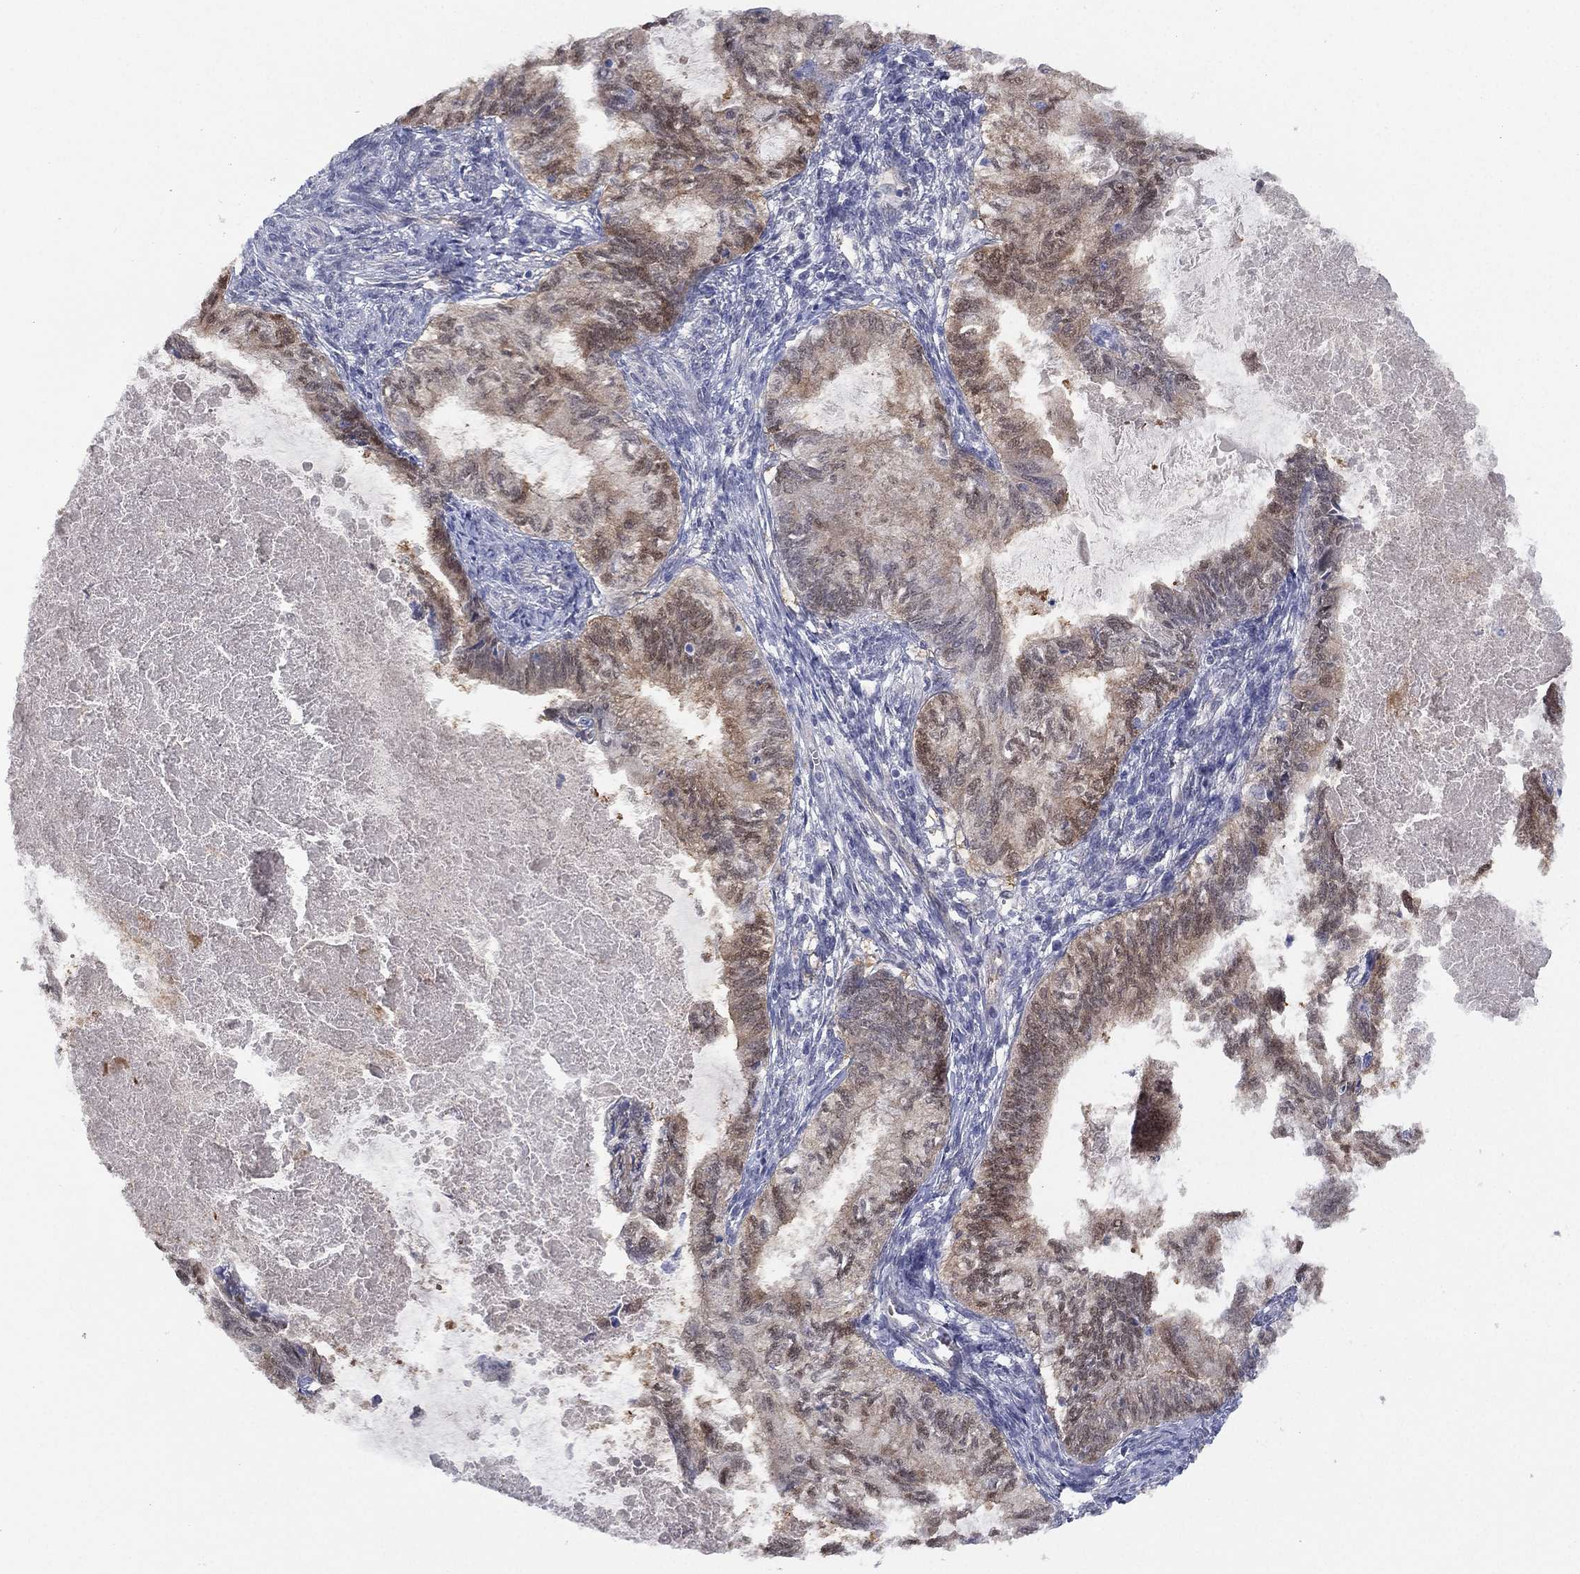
{"staining": {"intensity": "moderate", "quantity": "25%-75%", "location": "cytoplasmic/membranous,nuclear"}, "tissue": "endometrial cancer", "cell_type": "Tumor cells", "image_type": "cancer", "snomed": [{"axis": "morphology", "description": "Adenocarcinoma, NOS"}, {"axis": "topography", "description": "Endometrium"}], "caption": "Immunohistochemistry of human adenocarcinoma (endometrial) reveals medium levels of moderate cytoplasmic/membranous and nuclear expression in about 25%-75% of tumor cells.", "gene": "DDAH1", "patient": {"sex": "female", "age": 86}}